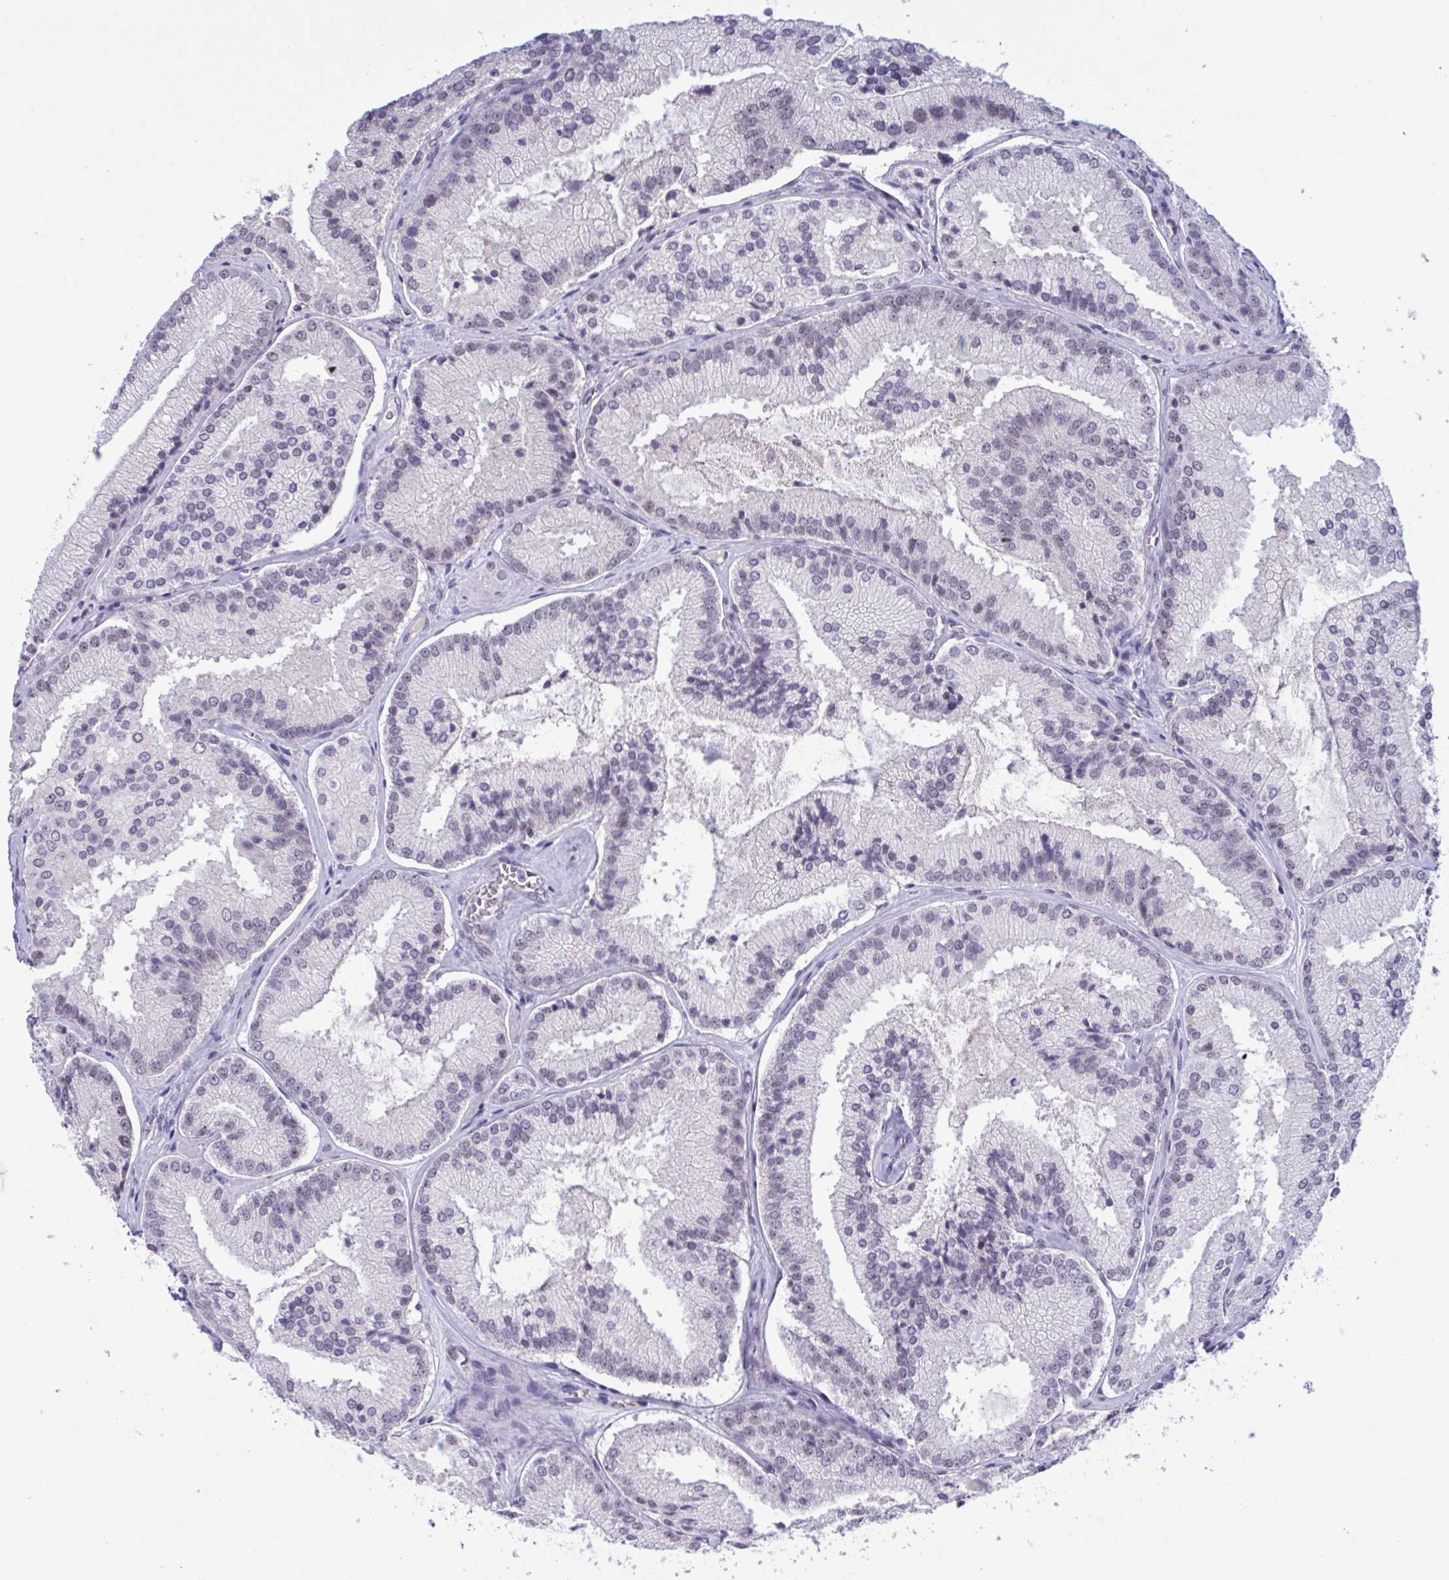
{"staining": {"intensity": "negative", "quantity": "none", "location": "none"}, "tissue": "prostate cancer", "cell_type": "Tumor cells", "image_type": "cancer", "snomed": [{"axis": "morphology", "description": "Adenocarcinoma, High grade"}, {"axis": "topography", "description": "Prostate"}], "caption": "Immunohistochemistry micrograph of neoplastic tissue: prostate cancer (high-grade adenocarcinoma) stained with DAB (3,3'-diaminobenzidine) reveals no significant protein positivity in tumor cells.", "gene": "CNGB3", "patient": {"sex": "male", "age": 73}}